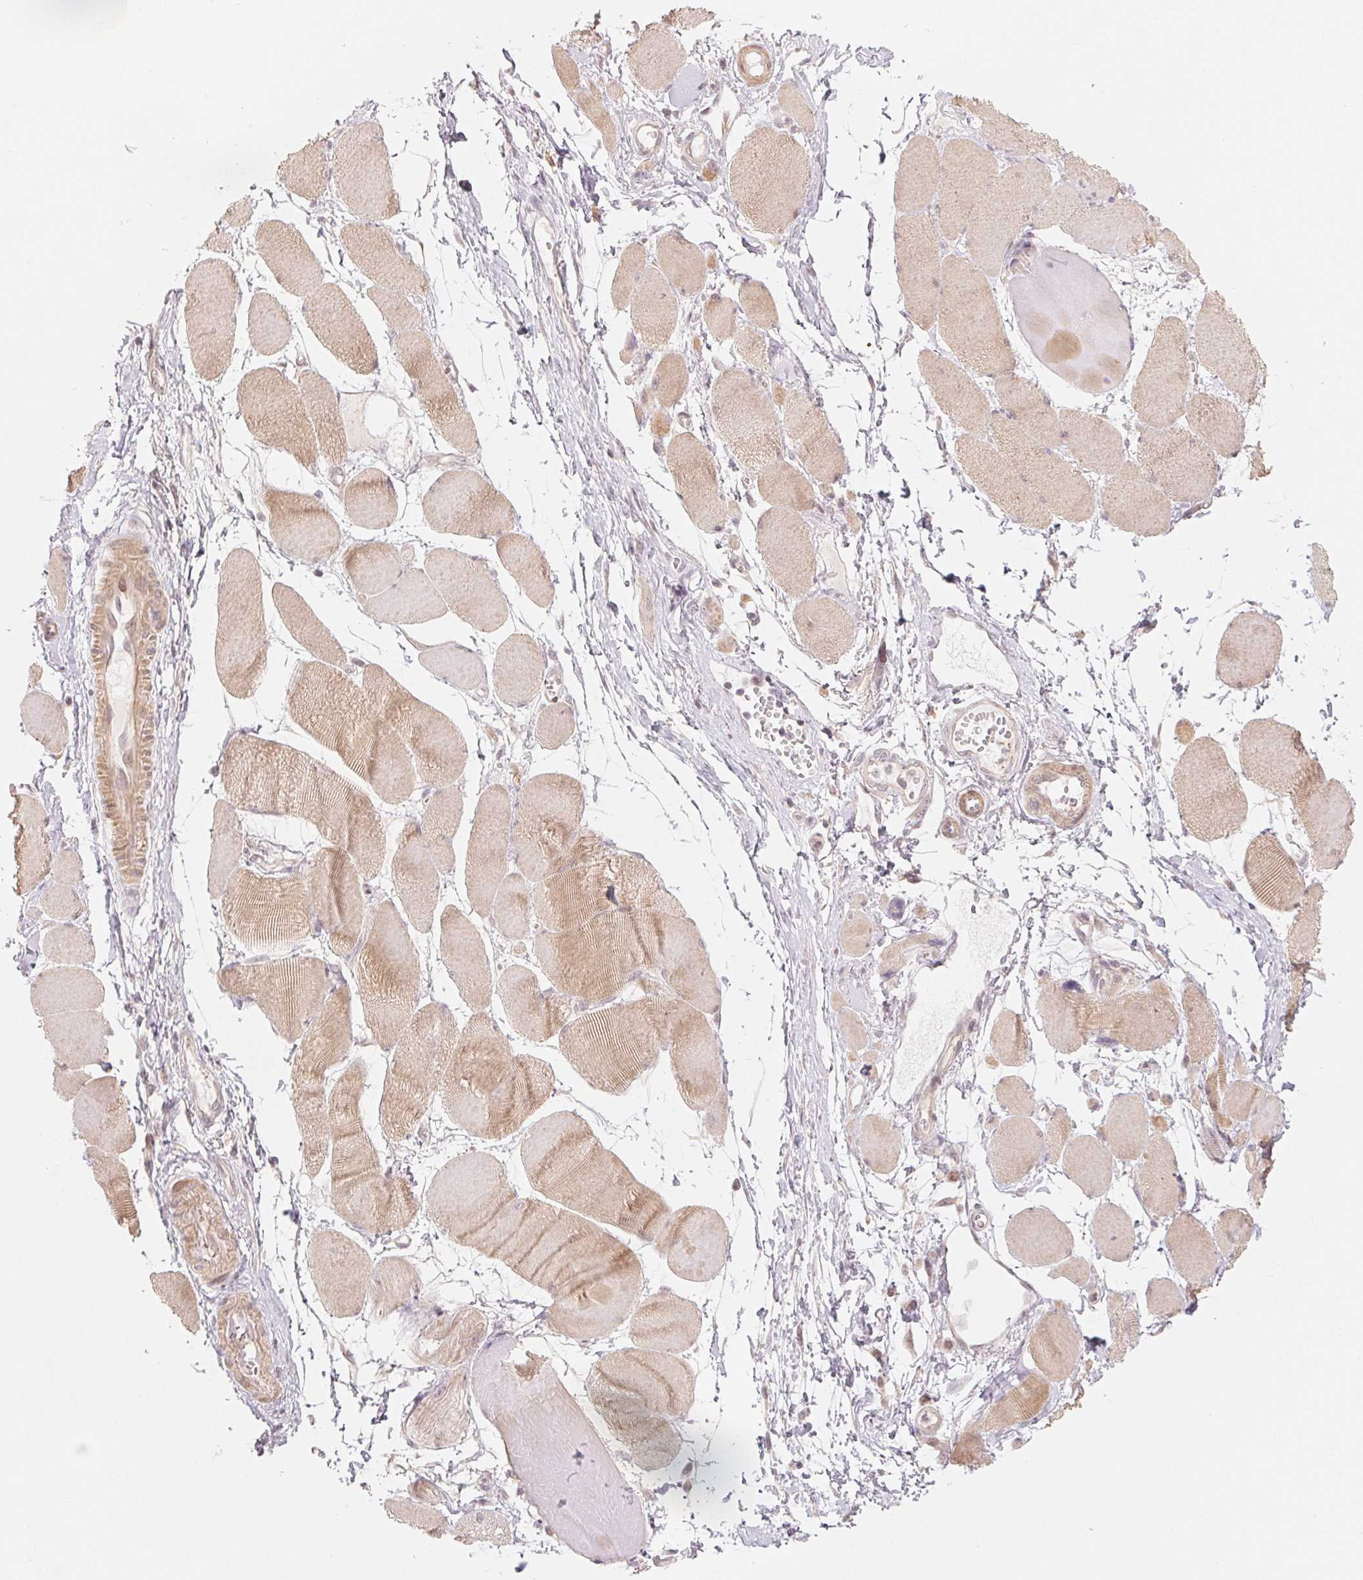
{"staining": {"intensity": "moderate", "quantity": "25%-75%", "location": "cytoplasmic/membranous"}, "tissue": "skeletal muscle", "cell_type": "Myocytes", "image_type": "normal", "snomed": [{"axis": "morphology", "description": "Normal tissue, NOS"}, {"axis": "topography", "description": "Skeletal muscle"}], "caption": "IHC of unremarkable skeletal muscle shows medium levels of moderate cytoplasmic/membranous expression in approximately 25%-75% of myocytes. Using DAB (brown) and hematoxylin (blue) stains, captured at high magnification using brightfield microscopy.", "gene": "DENND2C", "patient": {"sex": "female", "age": 75}}